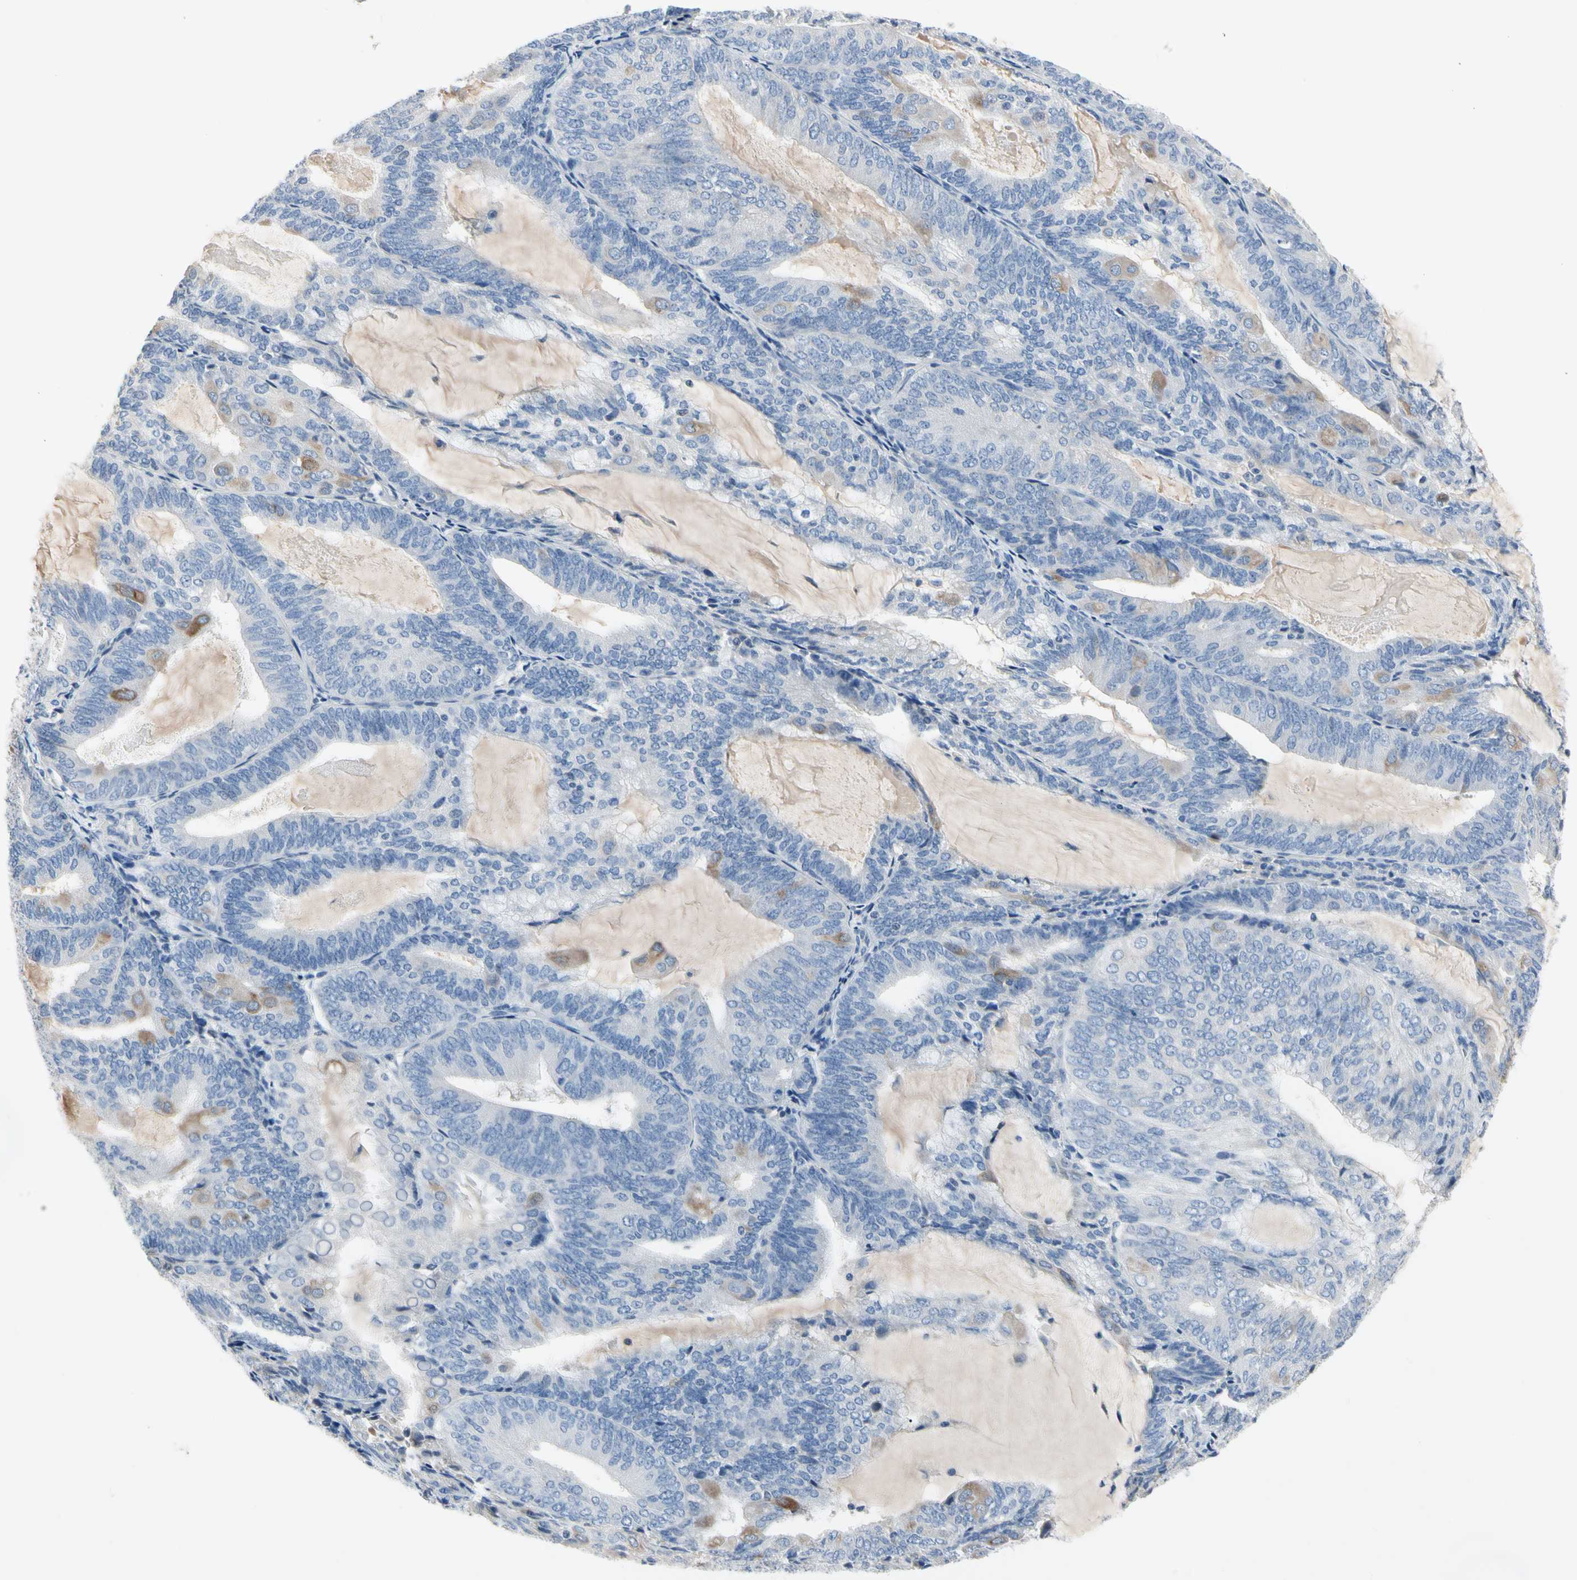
{"staining": {"intensity": "moderate", "quantity": "<25%", "location": "cytoplasmic/membranous"}, "tissue": "endometrial cancer", "cell_type": "Tumor cells", "image_type": "cancer", "snomed": [{"axis": "morphology", "description": "Adenocarcinoma, NOS"}, {"axis": "topography", "description": "Endometrium"}], "caption": "This histopathology image reveals endometrial cancer stained with immunohistochemistry (IHC) to label a protein in brown. The cytoplasmic/membranous of tumor cells show moderate positivity for the protein. Nuclei are counter-stained blue.", "gene": "ECRG4", "patient": {"sex": "female", "age": 81}}